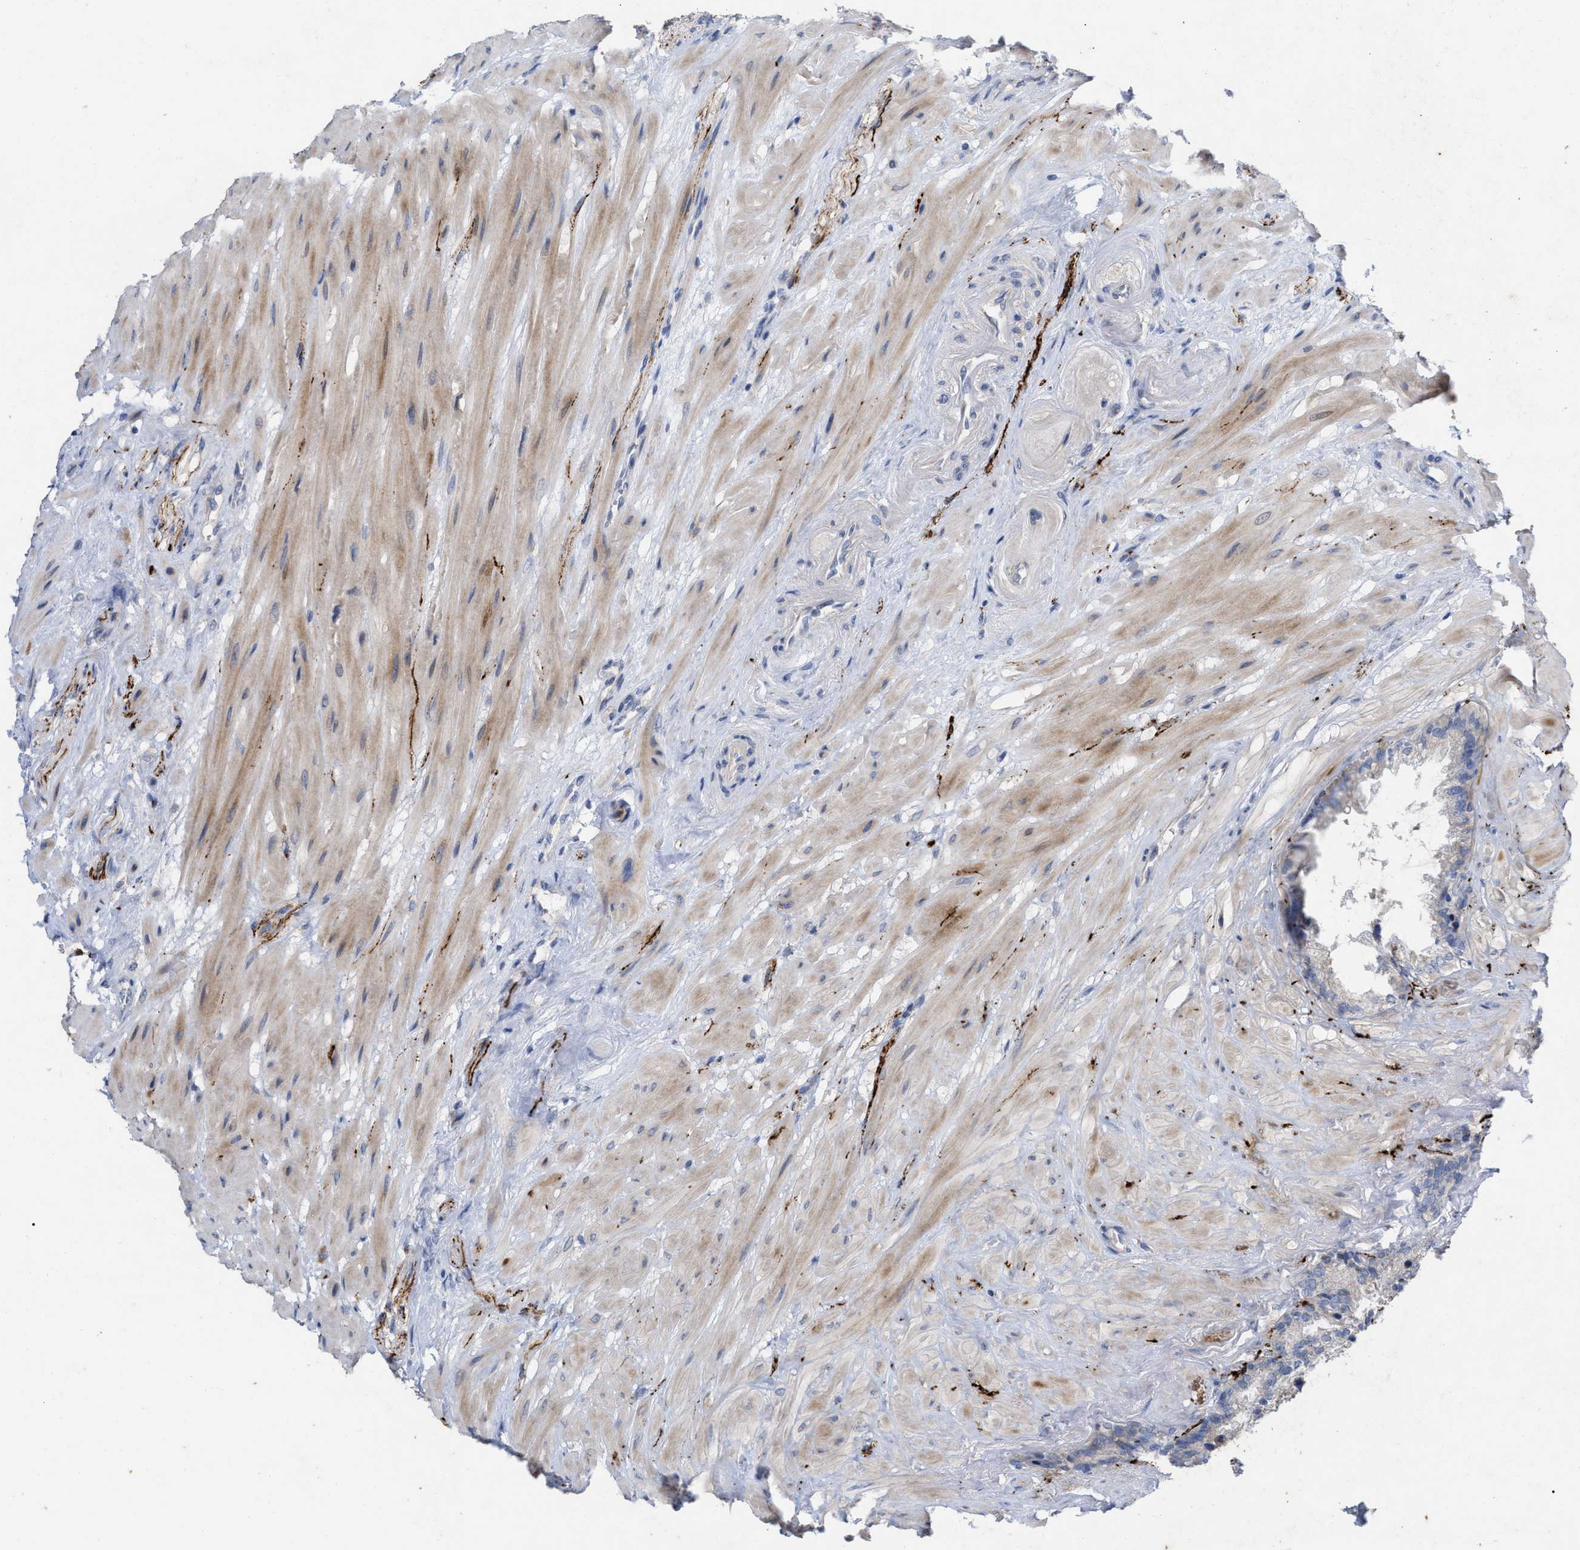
{"staining": {"intensity": "weak", "quantity": "25%-75%", "location": "cytoplasmic/membranous"}, "tissue": "seminal vesicle", "cell_type": "Glandular cells", "image_type": "normal", "snomed": [{"axis": "morphology", "description": "Normal tissue, NOS"}, {"axis": "topography", "description": "Seminal veicle"}], "caption": "Weak cytoplasmic/membranous staining is seen in about 25%-75% of glandular cells in normal seminal vesicle.", "gene": "VIP", "patient": {"sex": "male", "age": 46}}